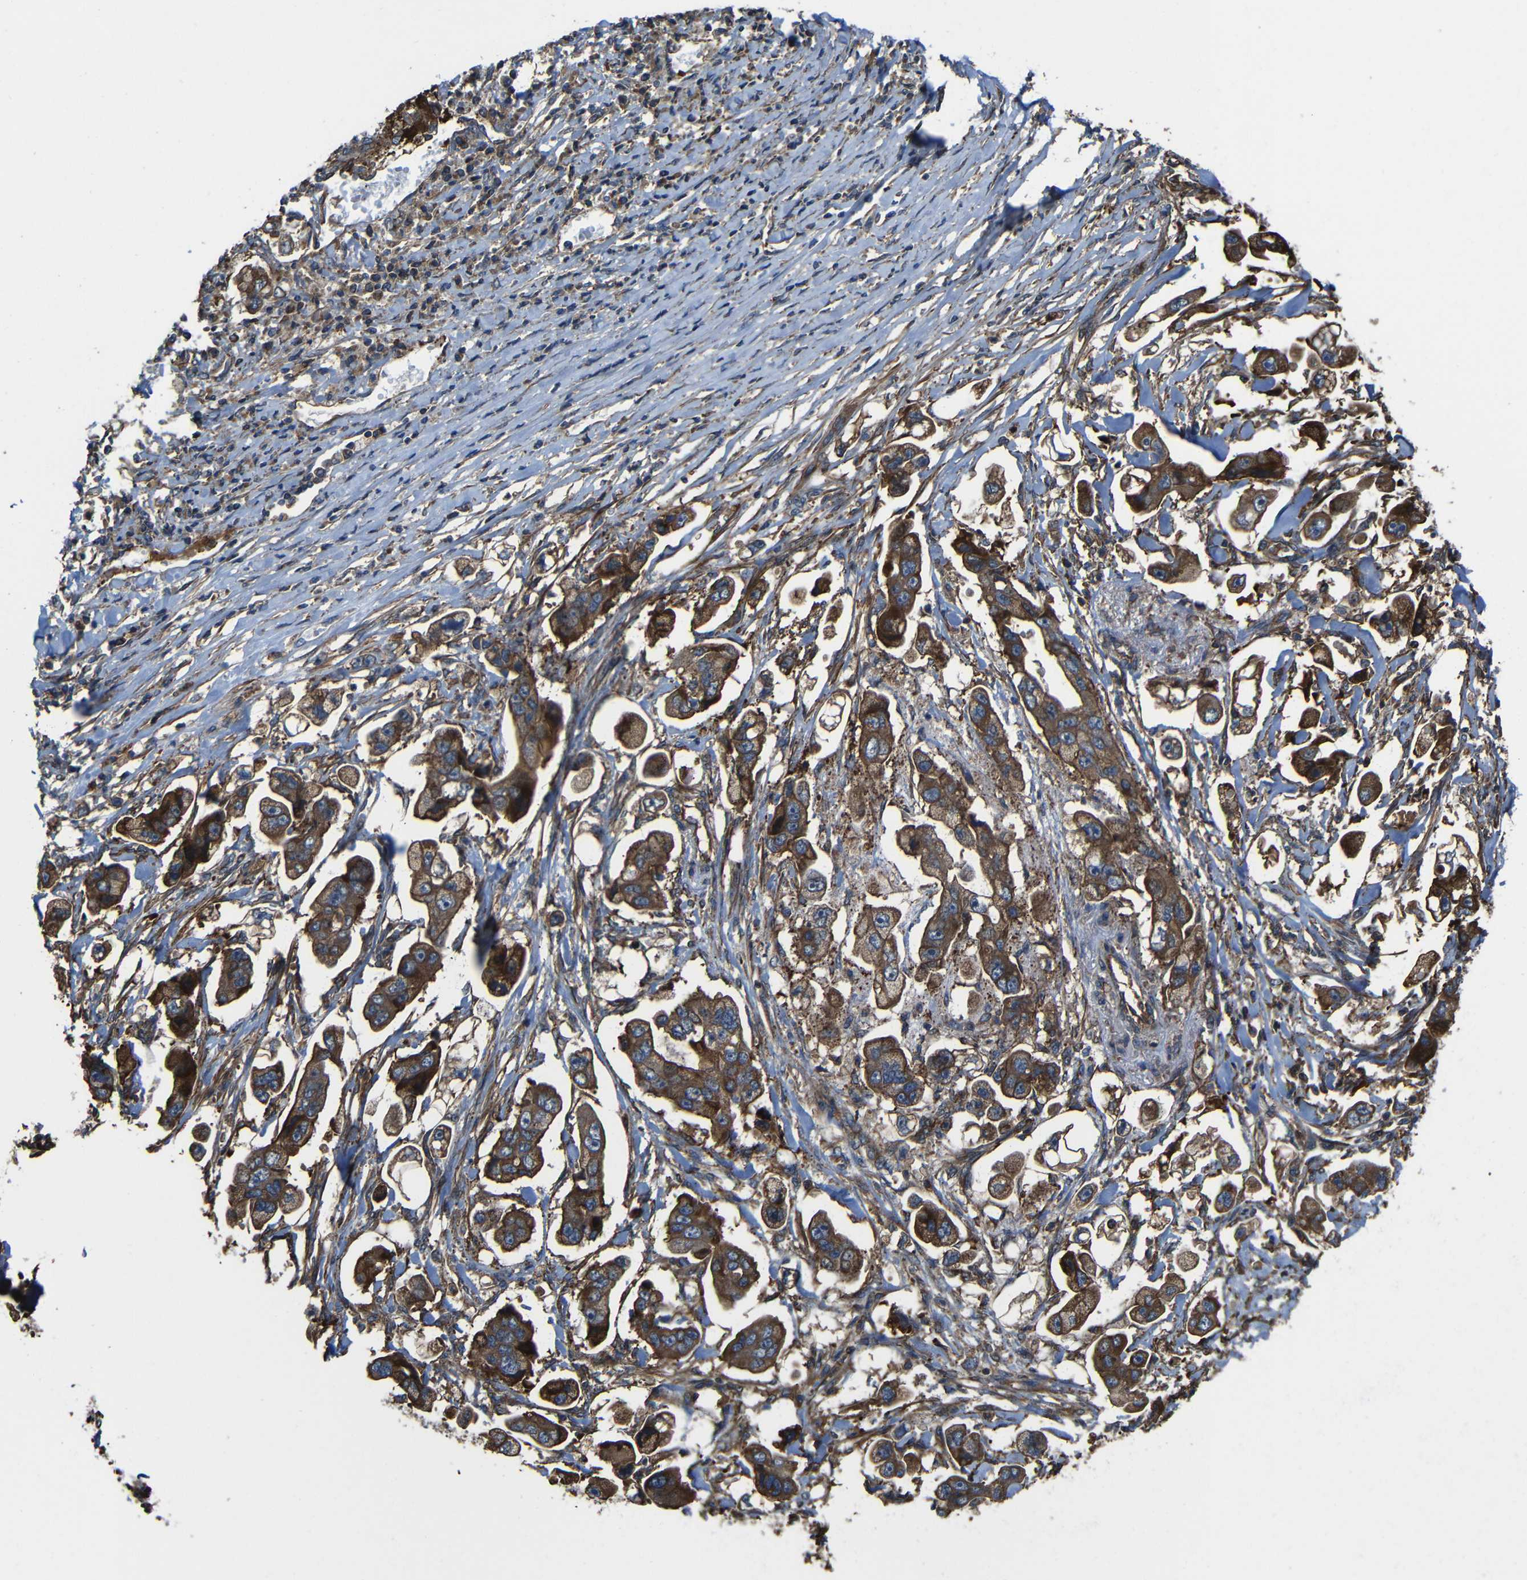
{"staining": {"intensity": "strong", "quantity": ">75%", "location": "cytoplasmic/membranous"}, "tissue": "stomach cancer", "cell_type": "Tumor cells", "image_type": "cancer", "snomed": [{"axis": "morphology", "description": "Adenocarcinoma, NOS"}, {"axis": "topography", "description": "Stomach"}], "caption": "A photomicrograph showing strong cytoplasmic/membranous positivity in about >75% of tumor cells in adenocarcinoma (stomach), as visualized by brown immunohistochemical staining.", "gene": "PTCH1", "patient": {"sex": "male", "age": 62}}